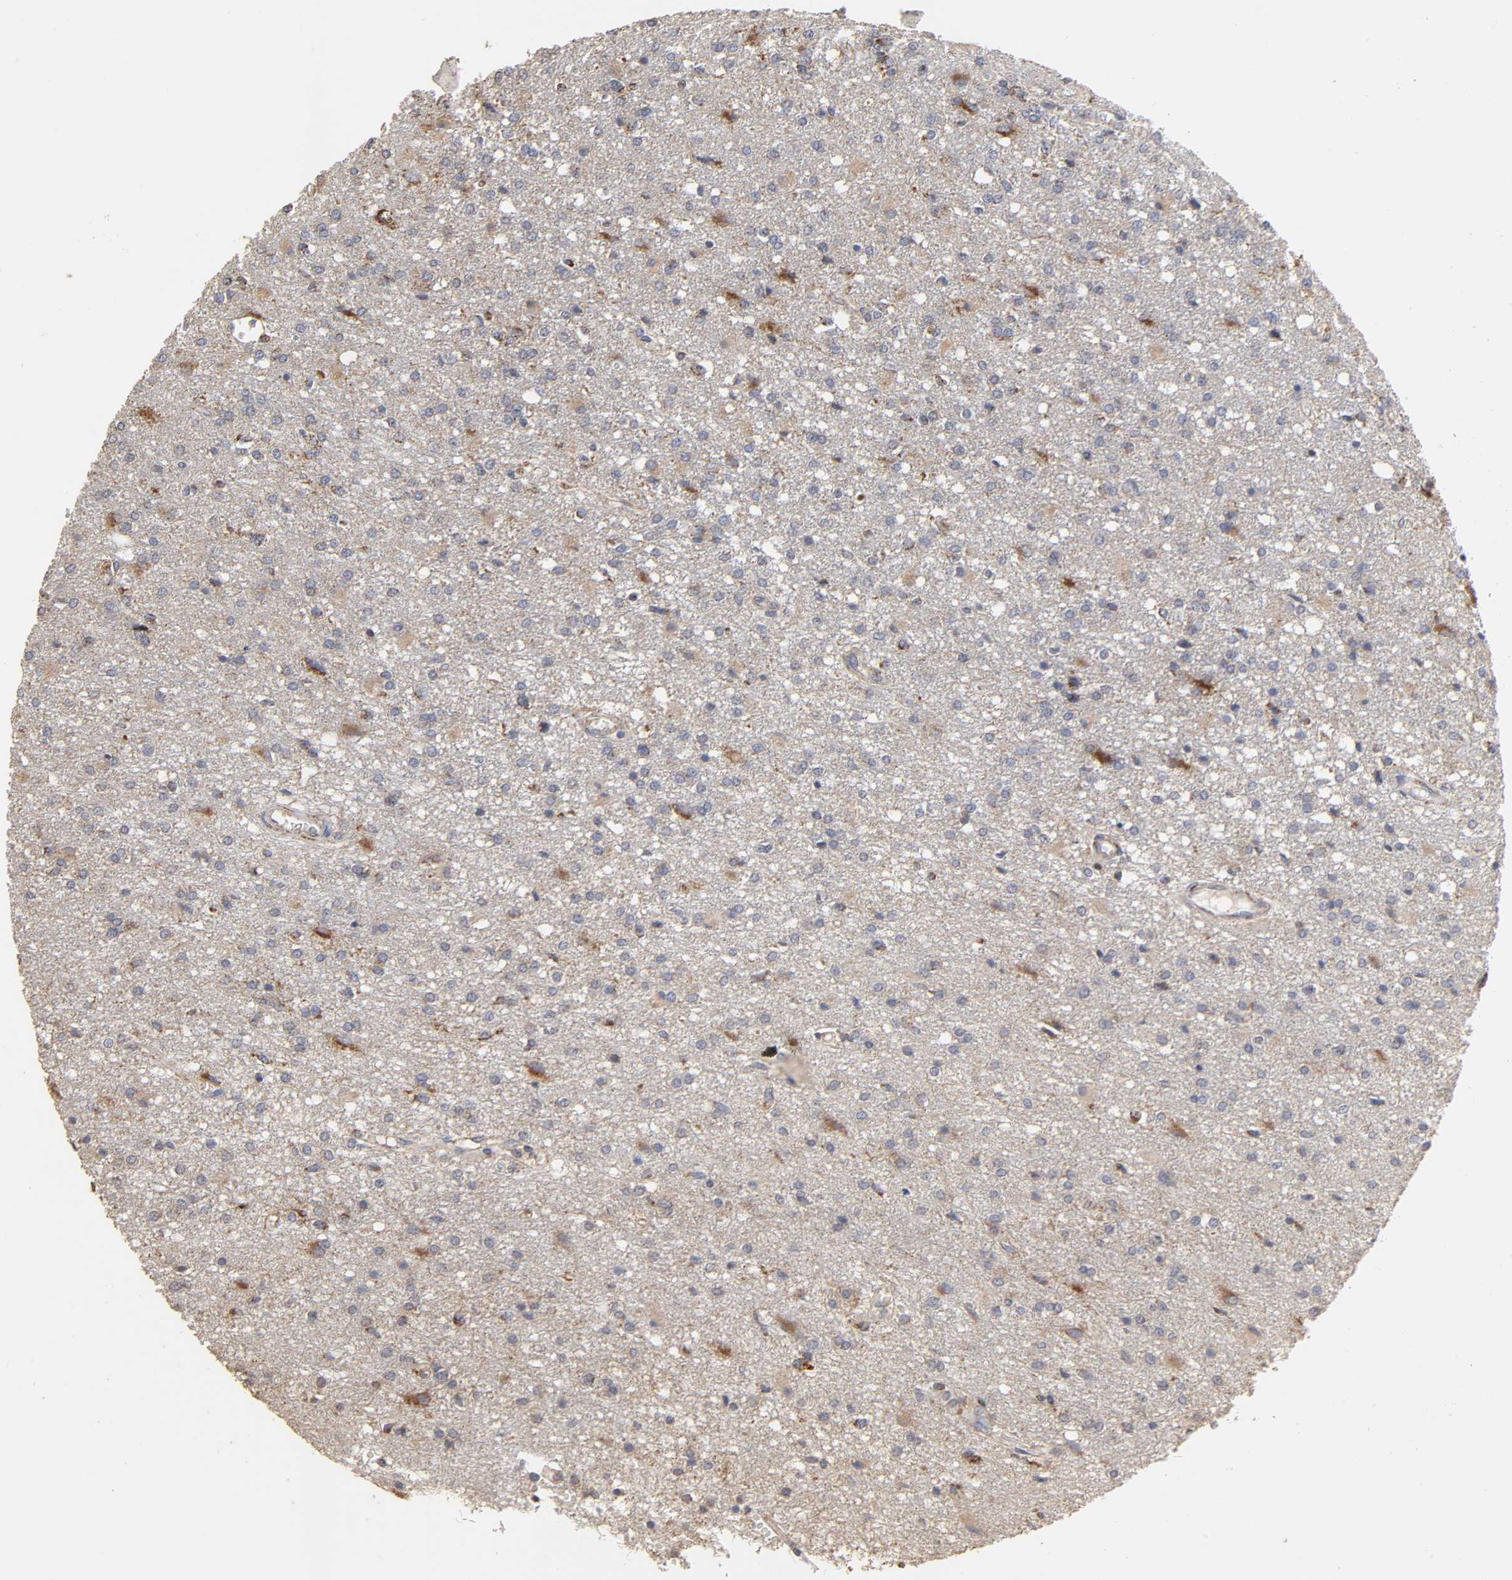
{"staining": {"intensity": "moderate", "quantity": ">75%", "location": "cytoplasmic/membranous"}, "tissue": "glioma", "cell_type": "Tumor cells", "image_type": "cancer", "snomed": [{"axis": "morphology", "description": "Glioma, malignant, High grade"}, {"axis": "topography", "description": "Cerebral cortex"}], "caption": "Immunohistochemistry (IHC) image of neoplastic tissue: malignant glioma (high-grade) stained using IHC reveals medium levels of moderate protein expression localized specifically in the cytoplasmic/membranous of tumor cells, appearing as a cytoplasmic/membranous brown color.", "gene": "CYCS", "patient": {"sex": "male", "age": 76}}